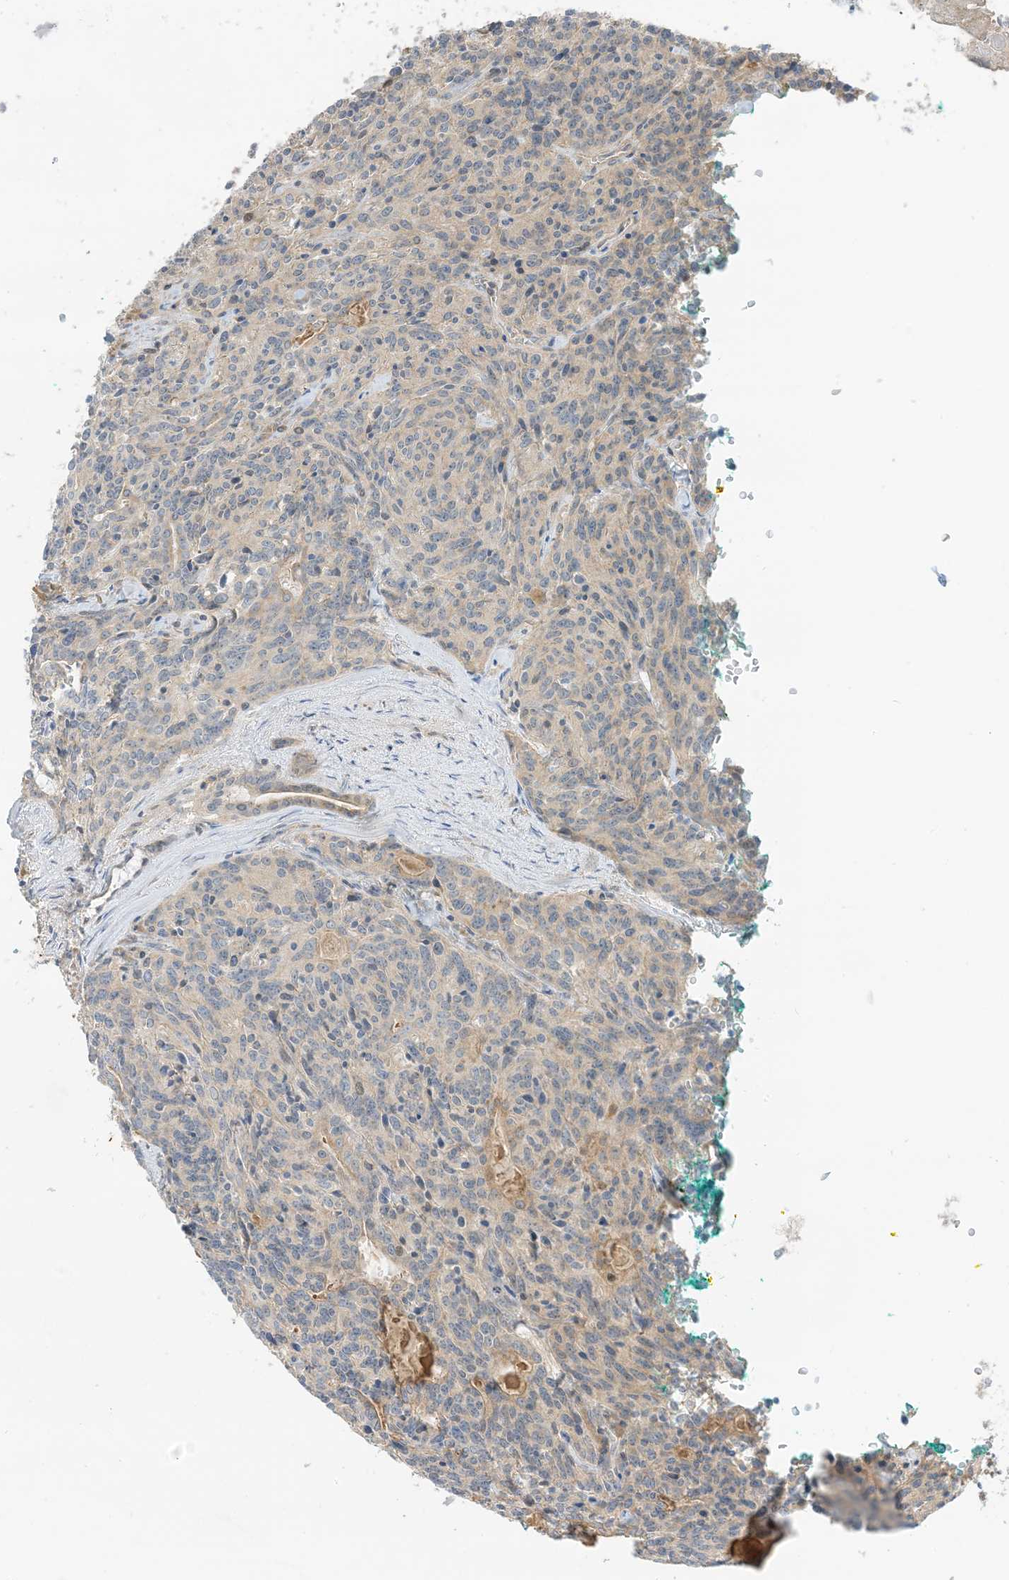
{"staining": {"intensity": "weak", "quantity": "<25%", "location": "cytoplasmic/membranous"}, "tissue": "carcinoid", "cell_type": "Tumor cells", "image_type": "cancer", "snomed": [{"axis": "morphology", "description": "Carcinoid, malignant, NOS"}, {"axis": "topography", "description": "Lung"}], "caption": "Human carcinoid stained for a protein using immunohistochemistry (IHC) displays no expression in tumor cells.", "gene": "ETAA1", "patient": {"sex": "female", "age": 46}}